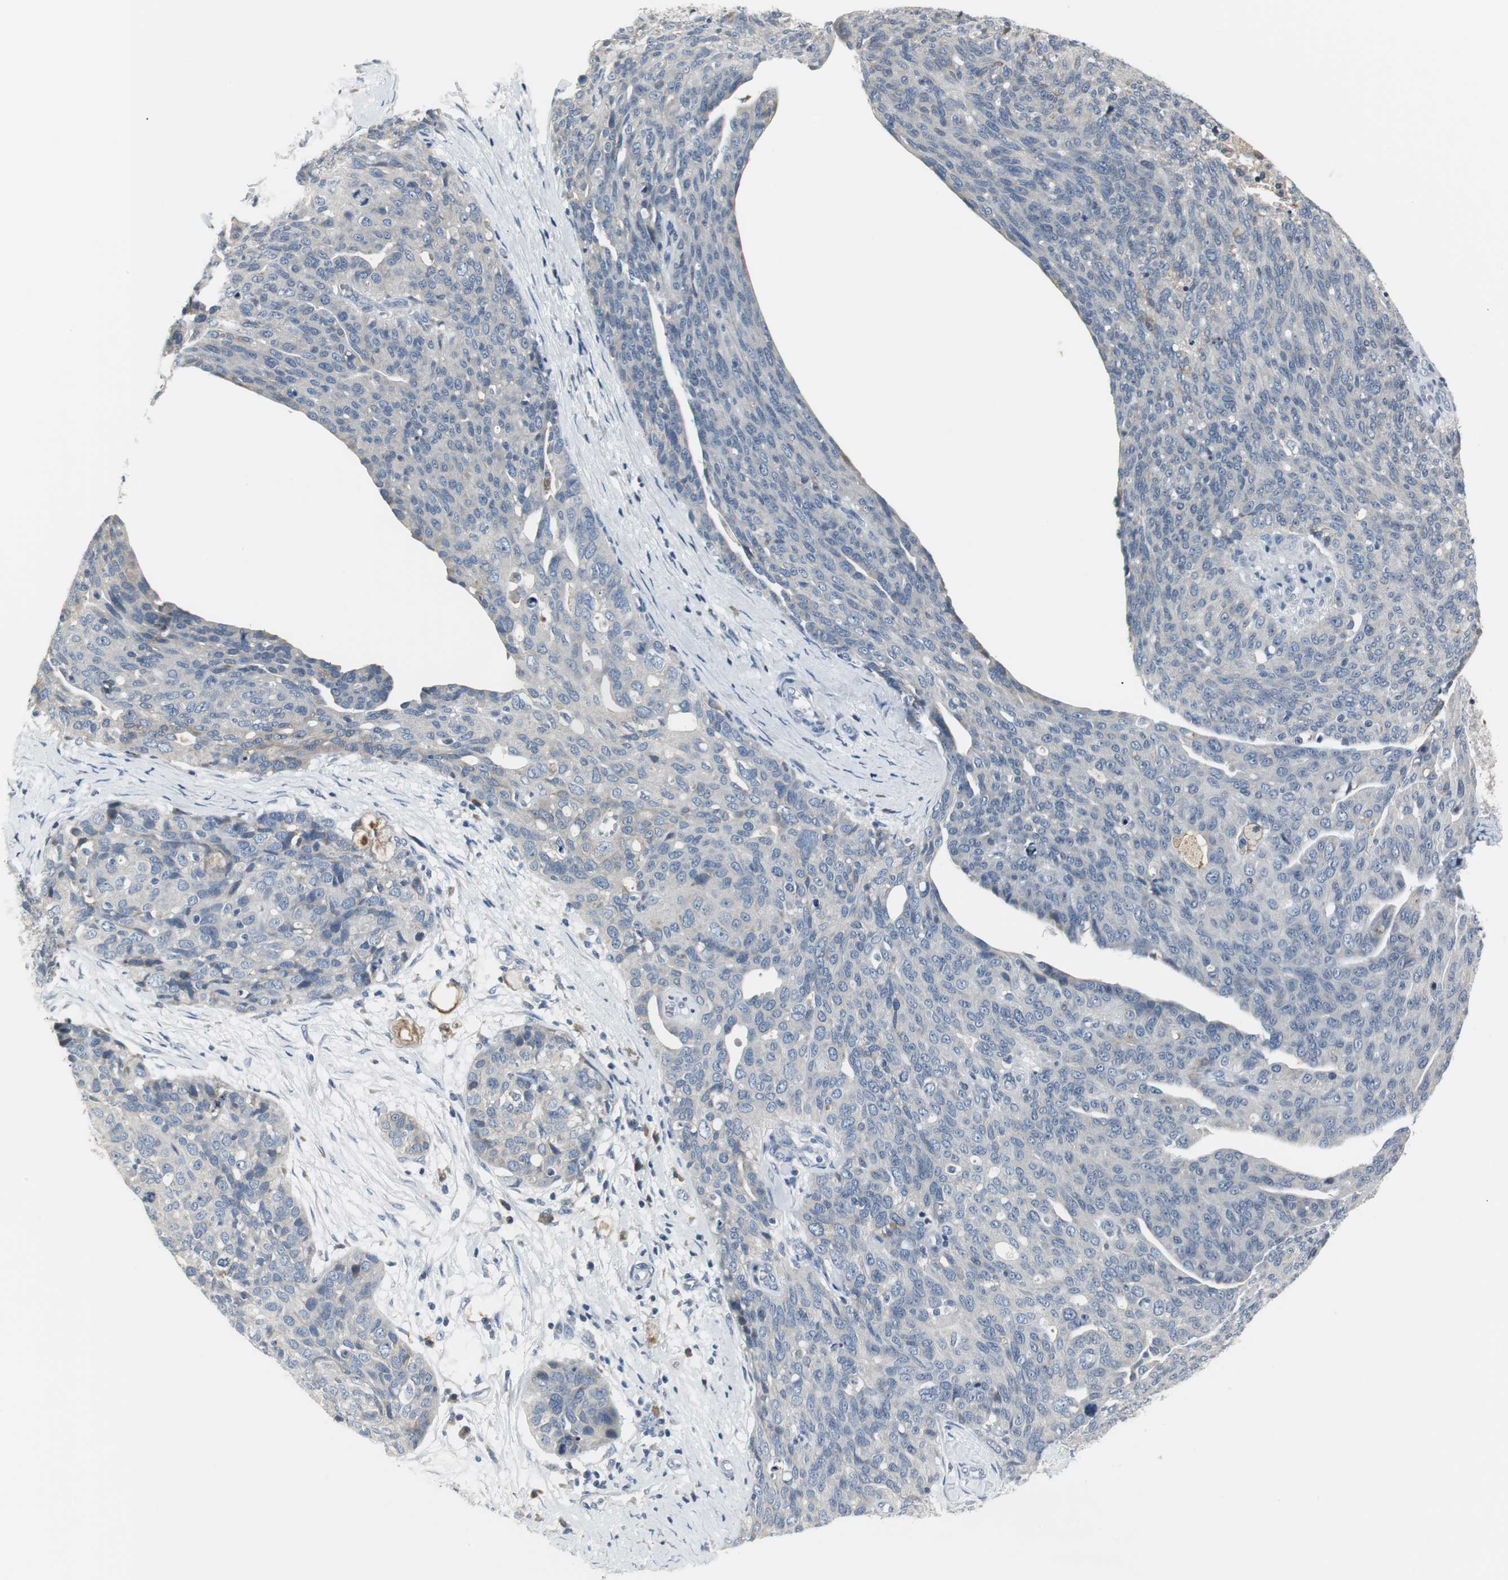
{"staining": {"intensity": "negative", "quantity": "none", "location": "none"}, "tissue": "ovarian cancer", "cell_type": "Tumor cells", "image_type": "cancer", "snomed": [{"axis": "morphology", "description": "Carcinoma, endometroid"}, {"axis": "topography", "description": "Ovary"}], "caption": "DAB immunohistochemical staining of human ovarian cancer displays no significant positivity in tumor cells.", "gene": "SLC2A5", "patient": {"sex": "female", "age": 60}}